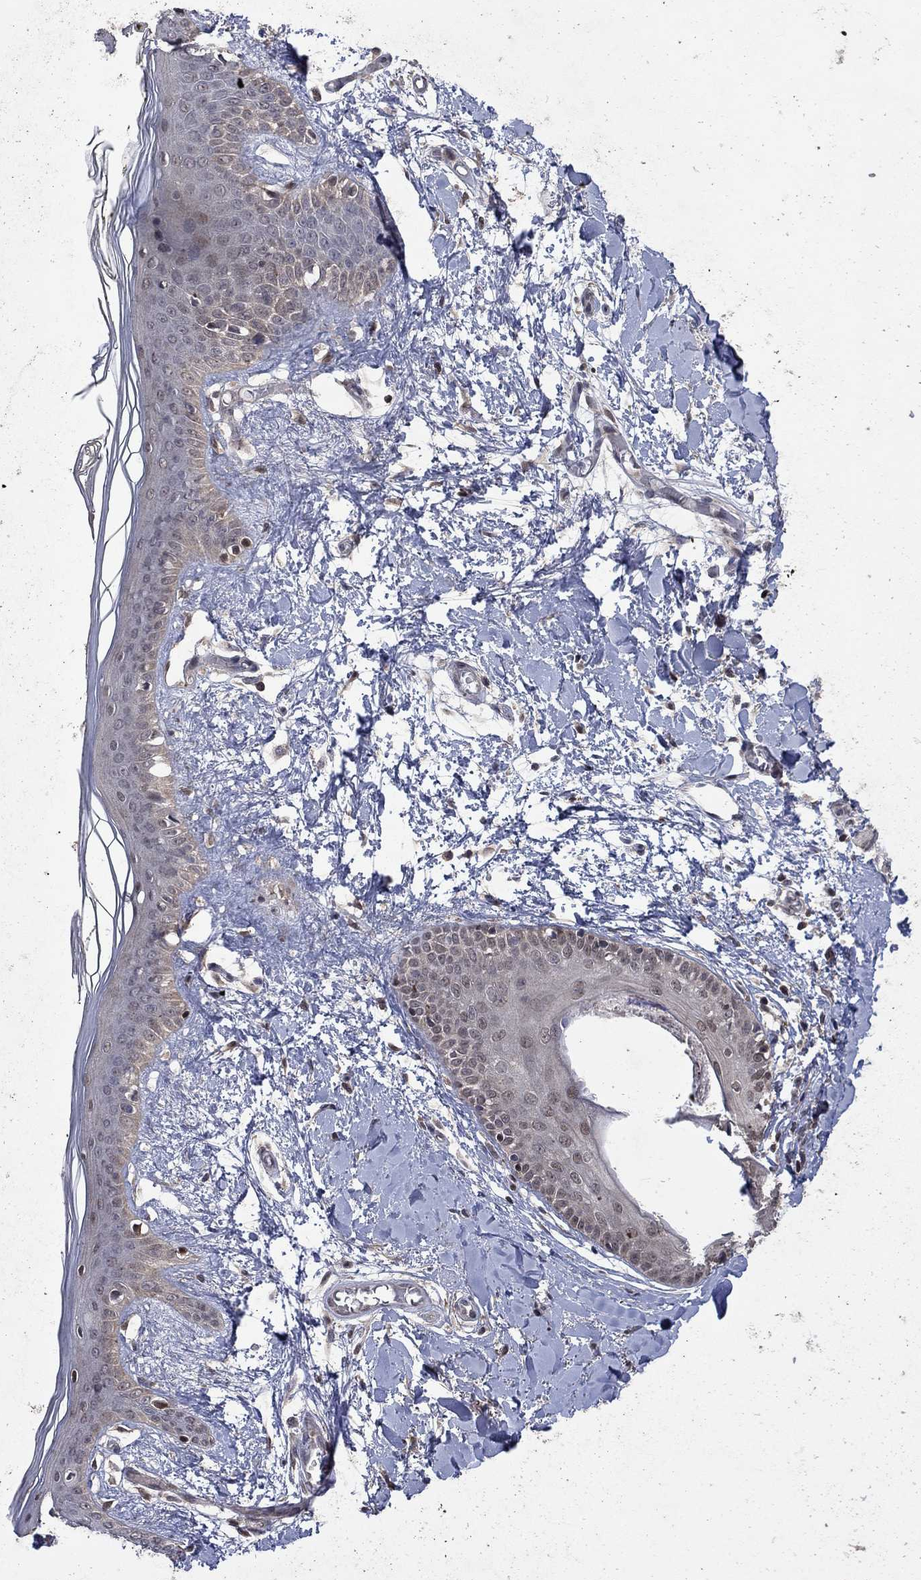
{"staining": {"intensity": "negative", "quantity": "none", "location": "none"}, "tissue": "skin", "cell_type": "Fibroblasts", "image_type": "normal", "snomed": [{"axis": "morphology", "description": "Normal tissue, NOS"}, {"axis": "topography", "description": "Skin"}], "caption": "High magnification brightfield microscopy of benign skin stained with DAB (brown) and counterstained with hematoxylin (blue): fibroblasts show no significant staining. (Immunohistochemistry (ihc), brightfield microscopy, high magnification).", "gene": "IAH1", "patient": {"sex": "female", "age": 34}}